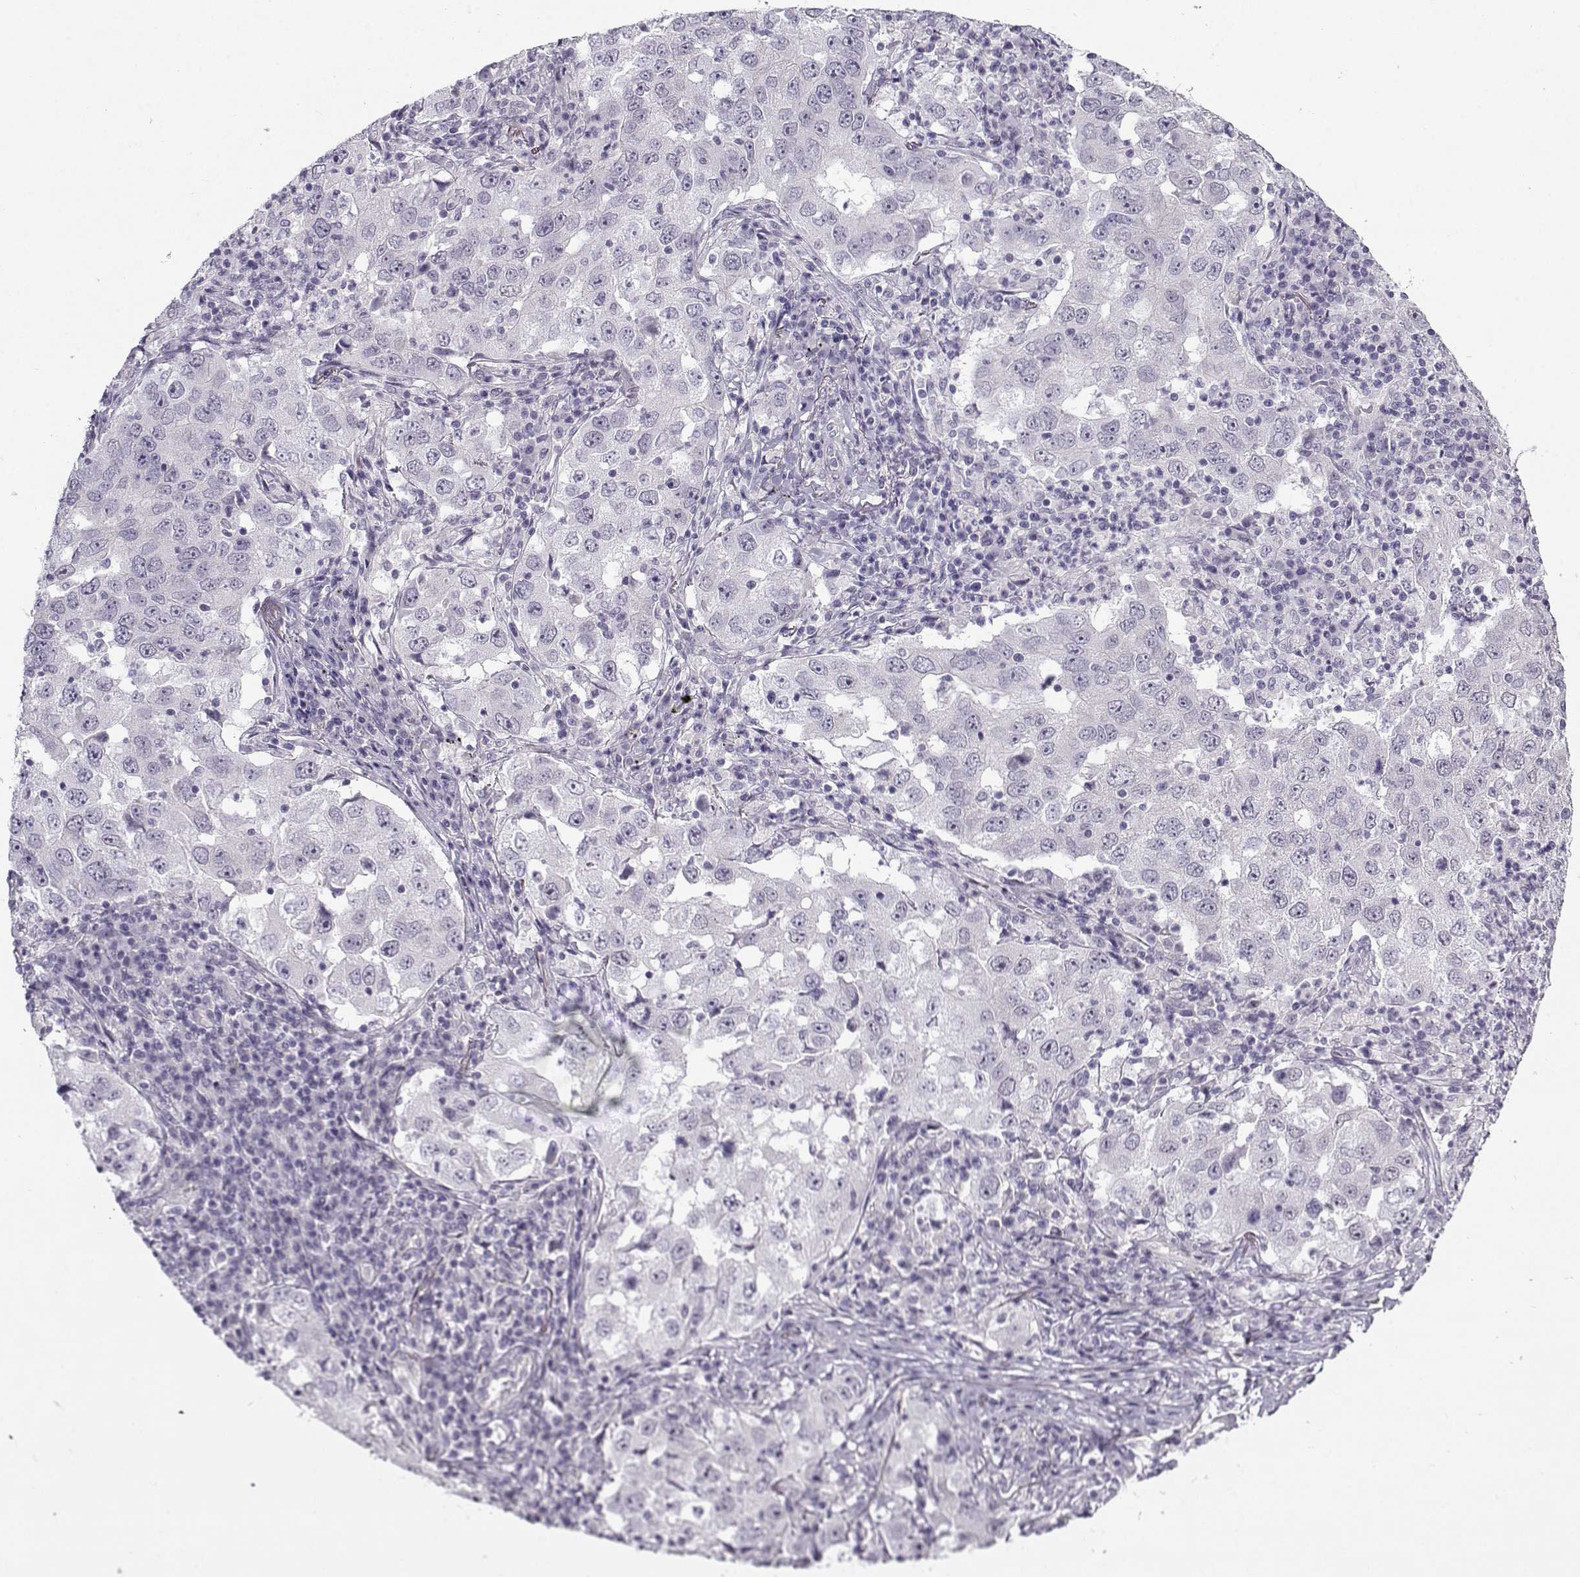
{"staining": {"intensity": "negative", "quantity": "none", "location": "none"}, "tissue": "lung cancer", "cell_type": "Tumor cells", "image_type": "cancer", "snomed": [{"axis": "morphology", "description": "Adenocarcinoma, NOS"}, {"axis": "topography", "description": "Lung"}], "caption": "DAB immunohistochemical staining of lung adenocarcinoma displays no significant positivity in tumor cells.", "gene": "TEX55", "patient": {"sex": "male", "age": 73}}